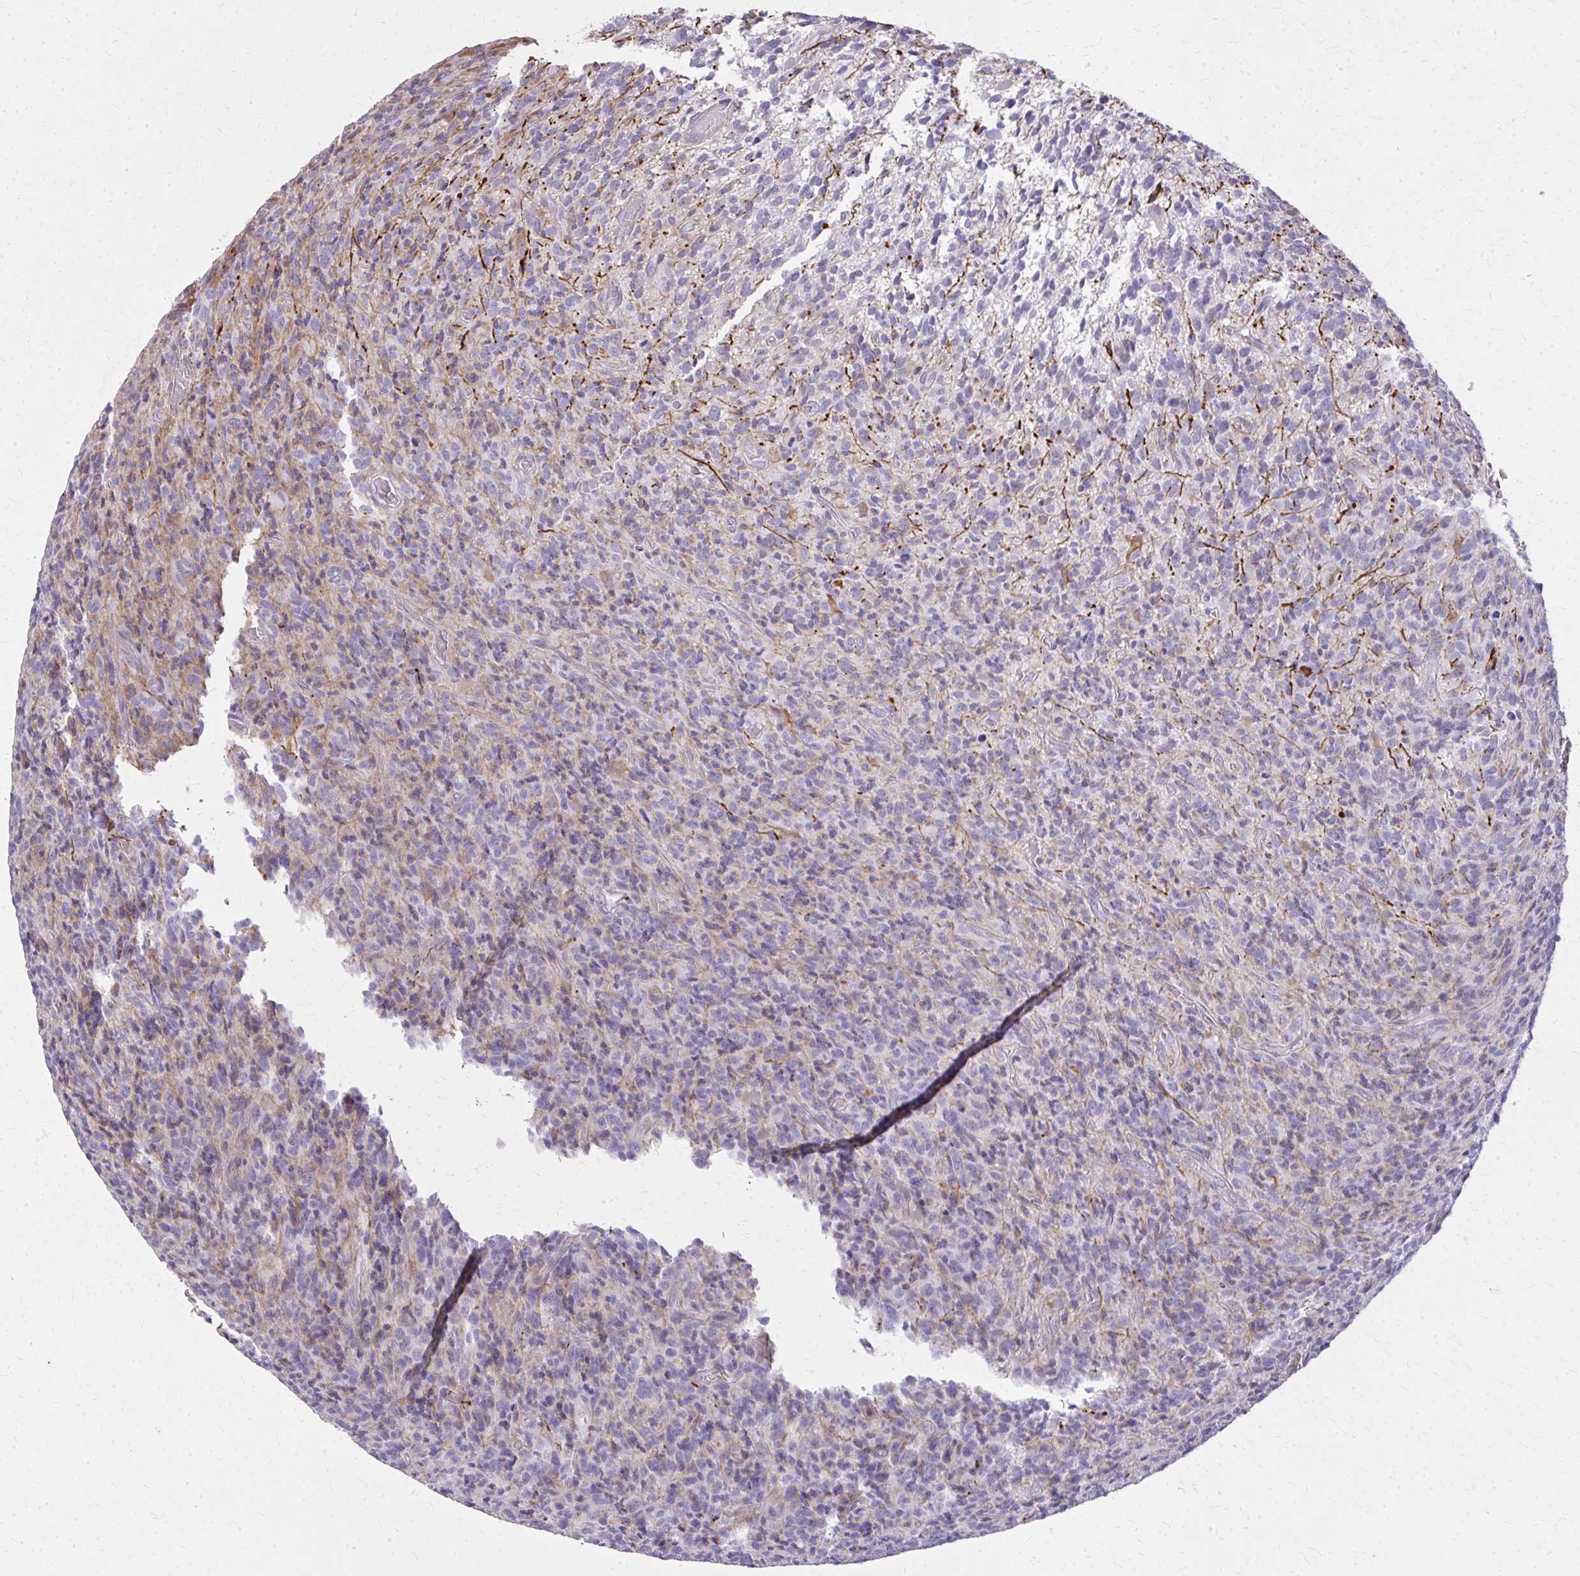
{"staining": {"intensity": "weak", "quantity": "<25%", "location": "cytoplasmic/membranous"}, "tissue": "glioma", "cell_type": "Tumor cells", "image_type": "cancer", "snomed": [{"axis": "morphology", "description": "Glioma, malignant, High grade"}, {"axis": "topography", "description": "Brain"}], "caption": "This is a photomicrograph of IHC staining of malignant glioma (high-grade), which shows no positivity in tumor cells.", "gene": "TENM4", "patient": {"sex": "male", "age": 76}}